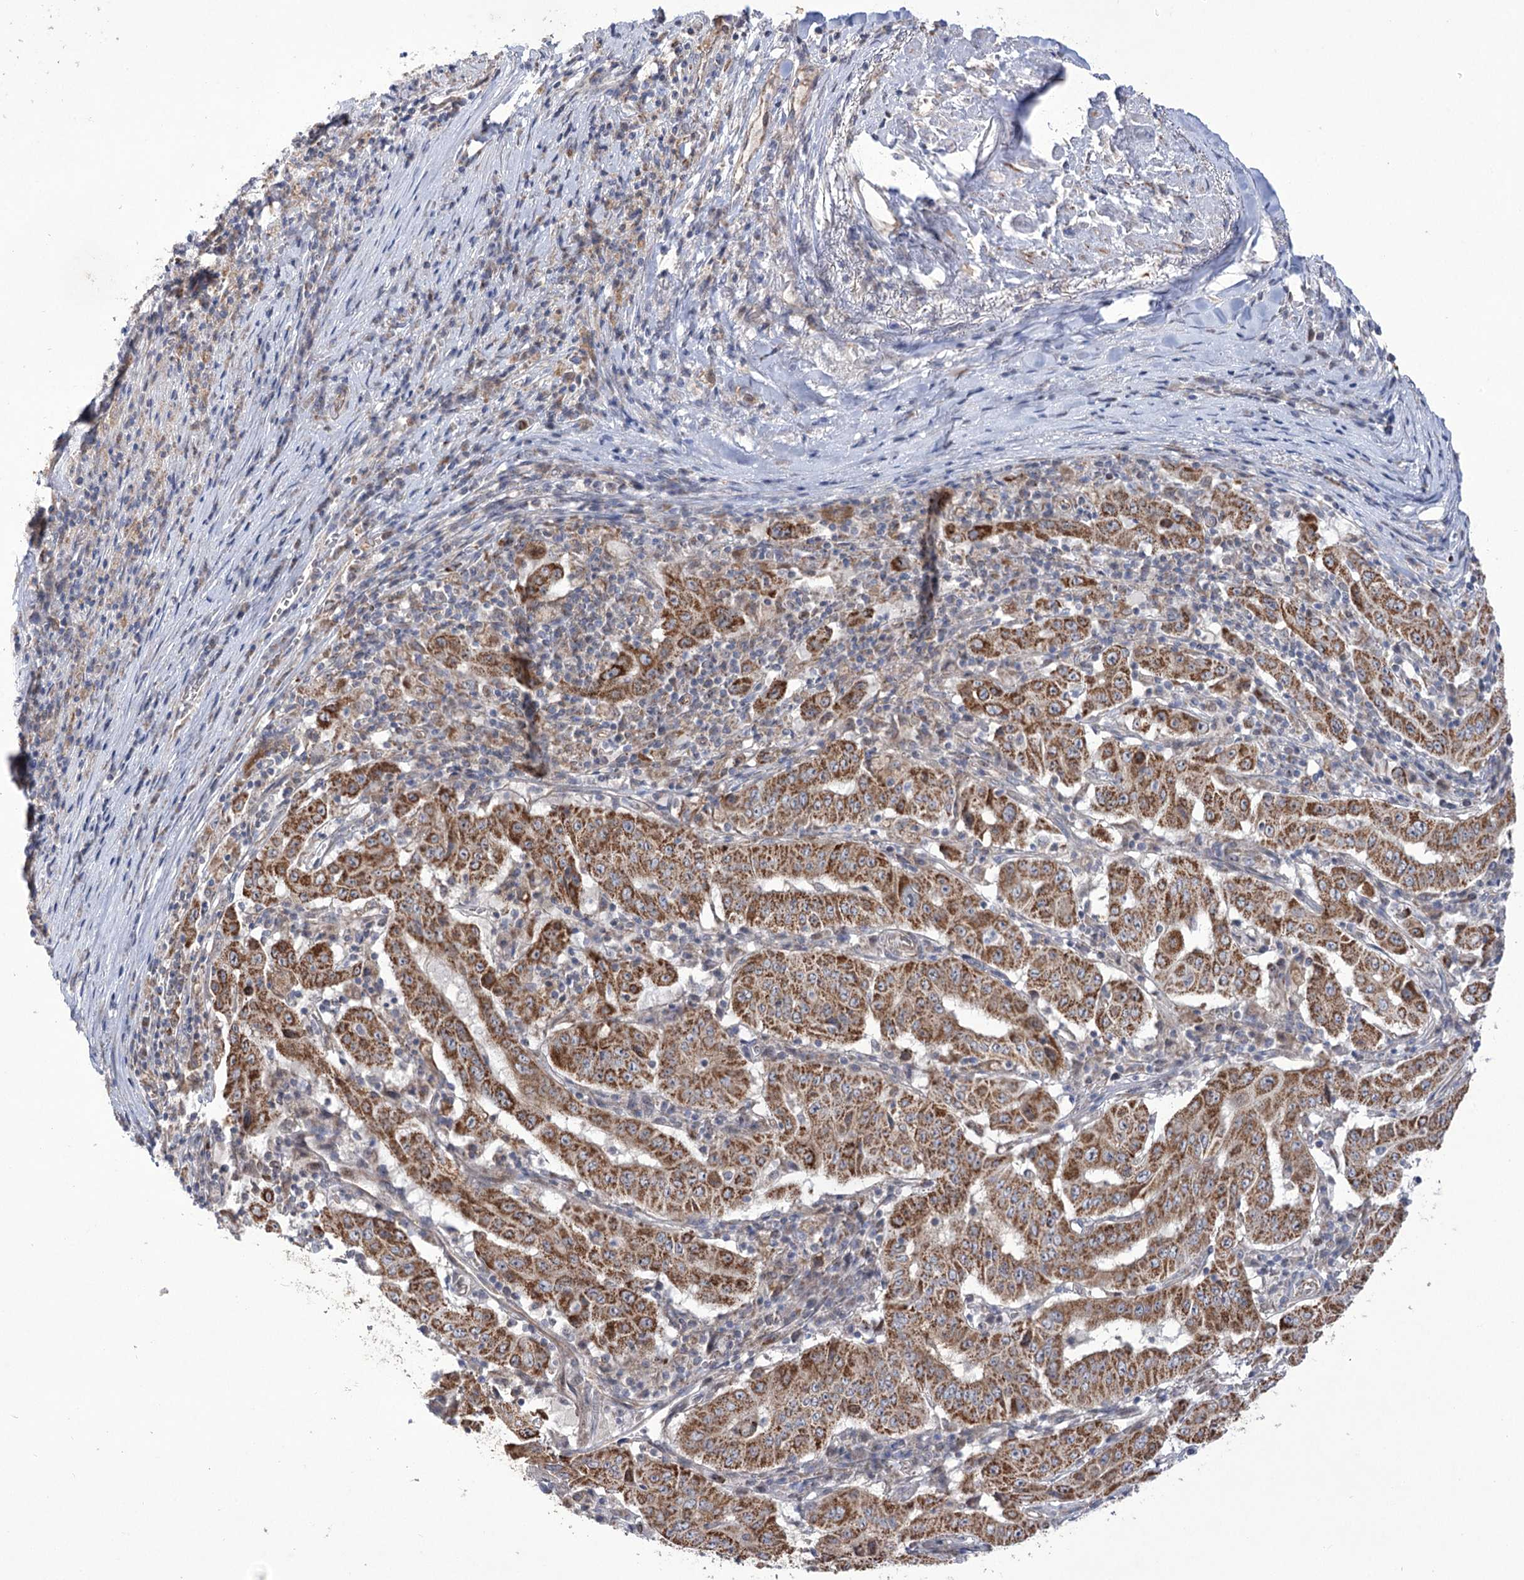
{"staining": {"intensity": "moderate", "quantity": ">75%", "location": "cytoplasmic/membranous"}, "tissue": "pancreatic cancer", "cell_type": "Tumor cells", "image_type": "cancer", "snomed": [{"axis": "morphology", "description": "Adenocarcinoma, NOS"}, {"axis": "topography", "description": "Pancreas"}], "caption": "Approximately >75% of tumor cells in human pancreatic adenocarcinoma reveal moderate cytoplasmic/membranous protein expression as visualized by brown immunohistochemical staining.", "gene": "ECHDC3", "patient": {"sex": "male", "age": 63}}